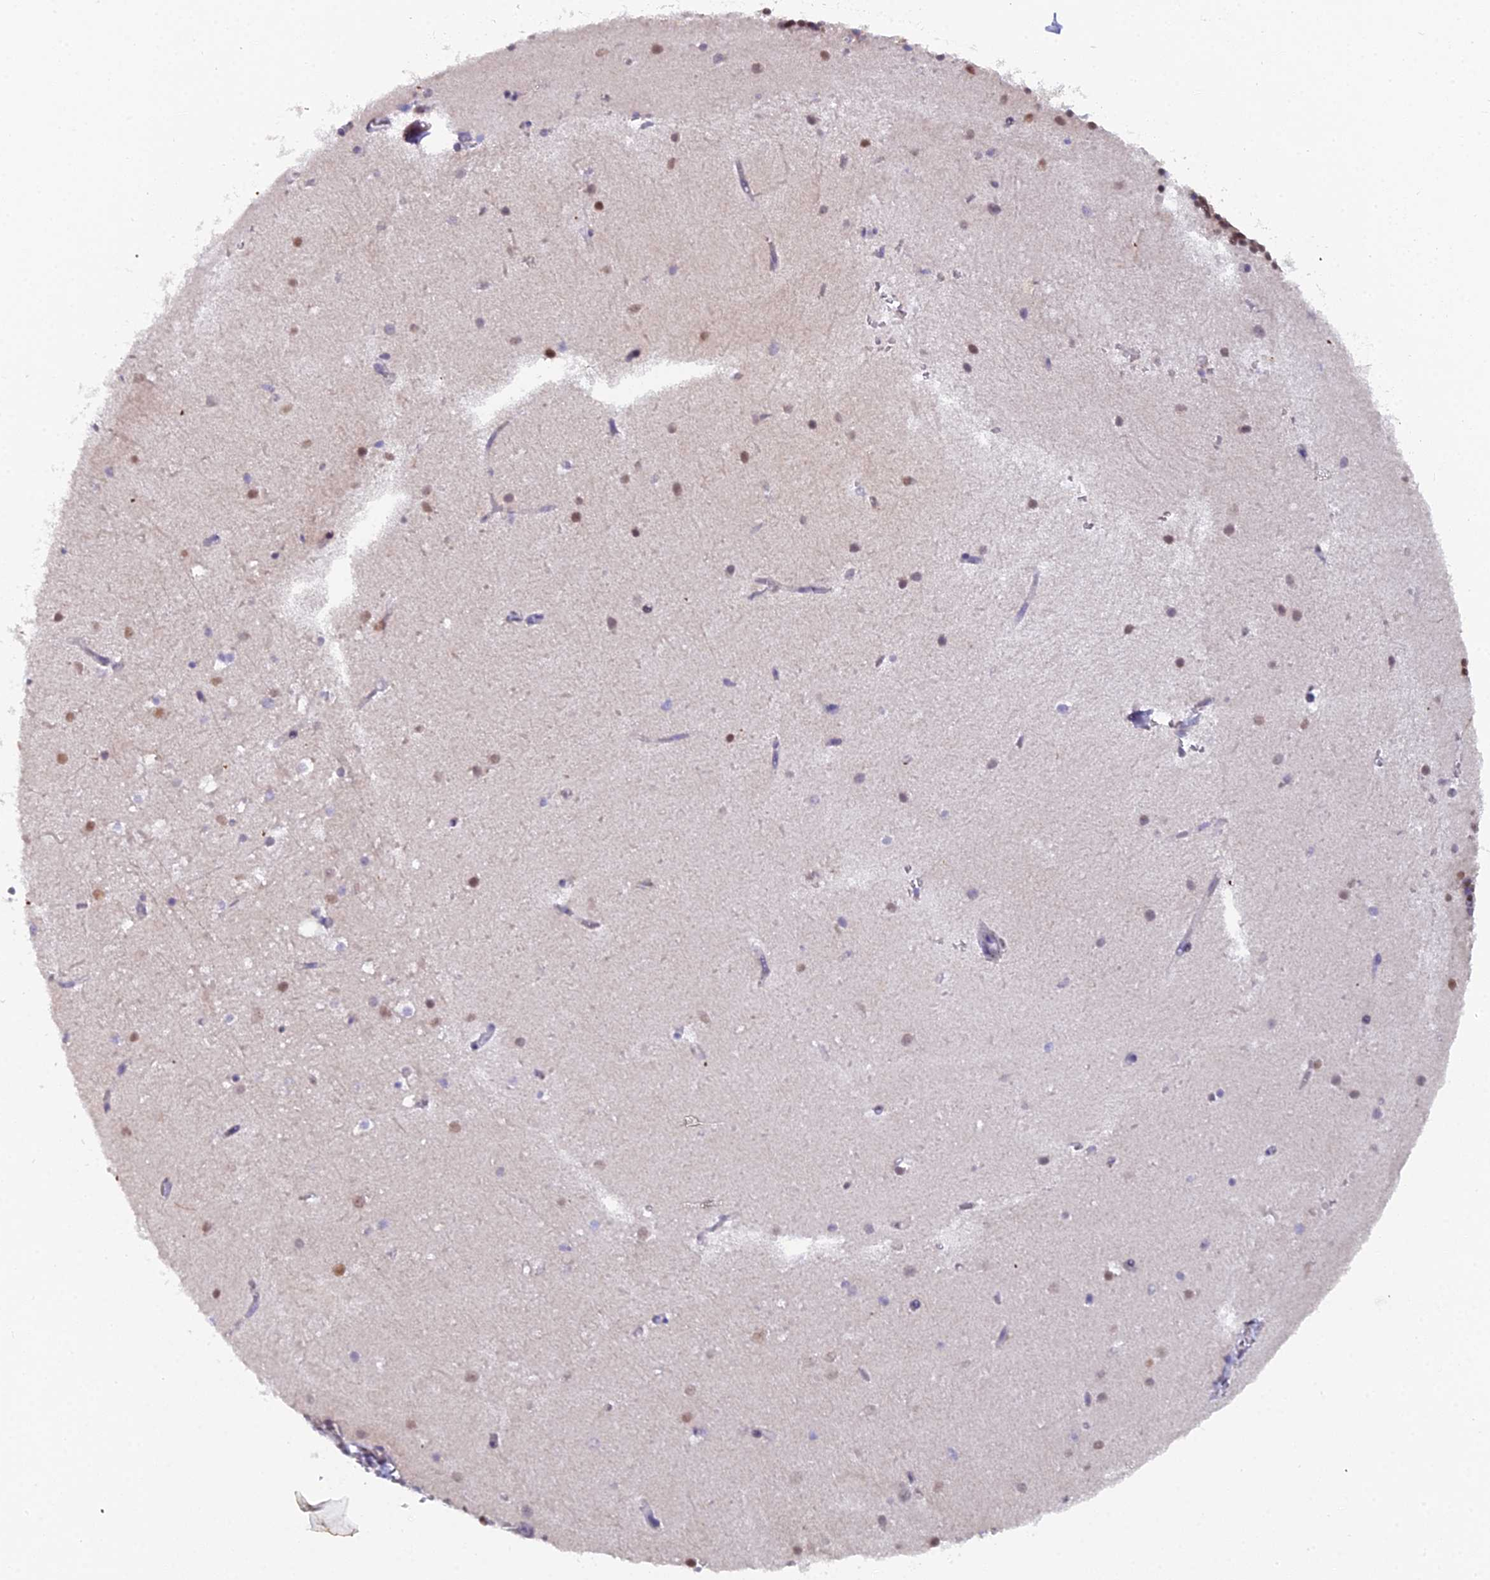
{"staining": {"intensity": "negative", "quantity": "none", "location": "none"}, "tissue": "cerebellum", "cell_type": "Cells in granular layer", "image_type": "normal", "snomed": [{"axis": "morphology", "description": "Normal tissue, NOS"}, {"axis": "topography", "description": "Cerebellum"}], "caption": "Immunohistochemistry (IHC) of unremarkable cerebellum exhibits no staining in cells in granular layer.", "gene": "XKR9", "patient": {"sex": "male", "age": 54}}